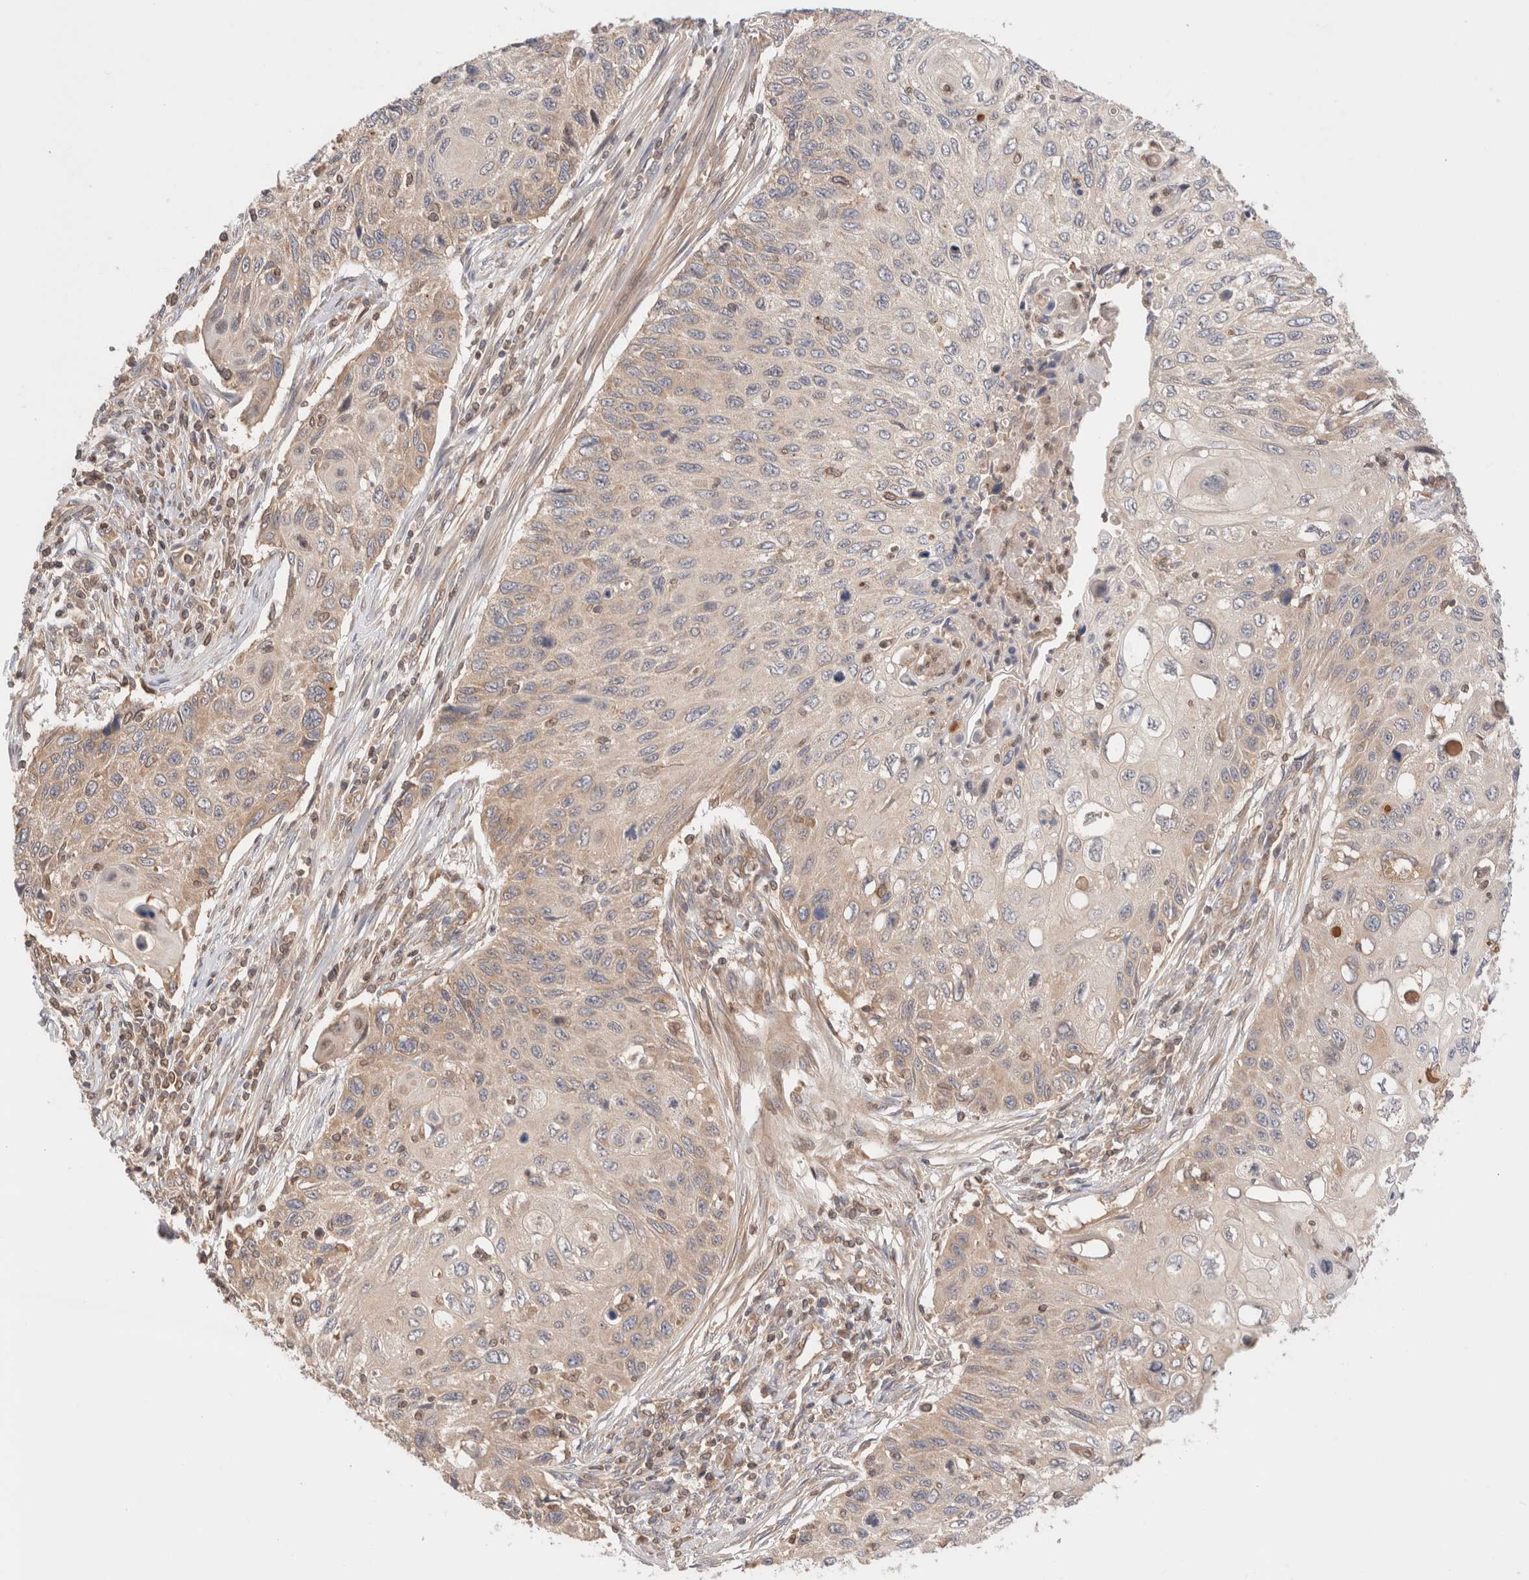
{"staining": {"intensity": "weak", "quantity": "25%-75%", "location": "cytoplasmic/membranous"}, "tissue": "cervical cancer", "cell_type": "Tumor cells", "image_type": "cancer", "snomed": [{"axis": "morphology", "description": "Squamous cell carcinoma, NOS"}, {"axis": "topography", "description": "Cervix"}], "caption": "DAB (3,3'-diaminobenzidine) immunohistochemical staining of cervical cancer demonstrates weak cytoplasmic/membranous protein expression in about 25%-75% of tumor cells. Ihc stains the protein of interest in brown and the nuclei are stained blue.", "gene": "SIKE1", "patient": {"sex": "female", "age": 70}}